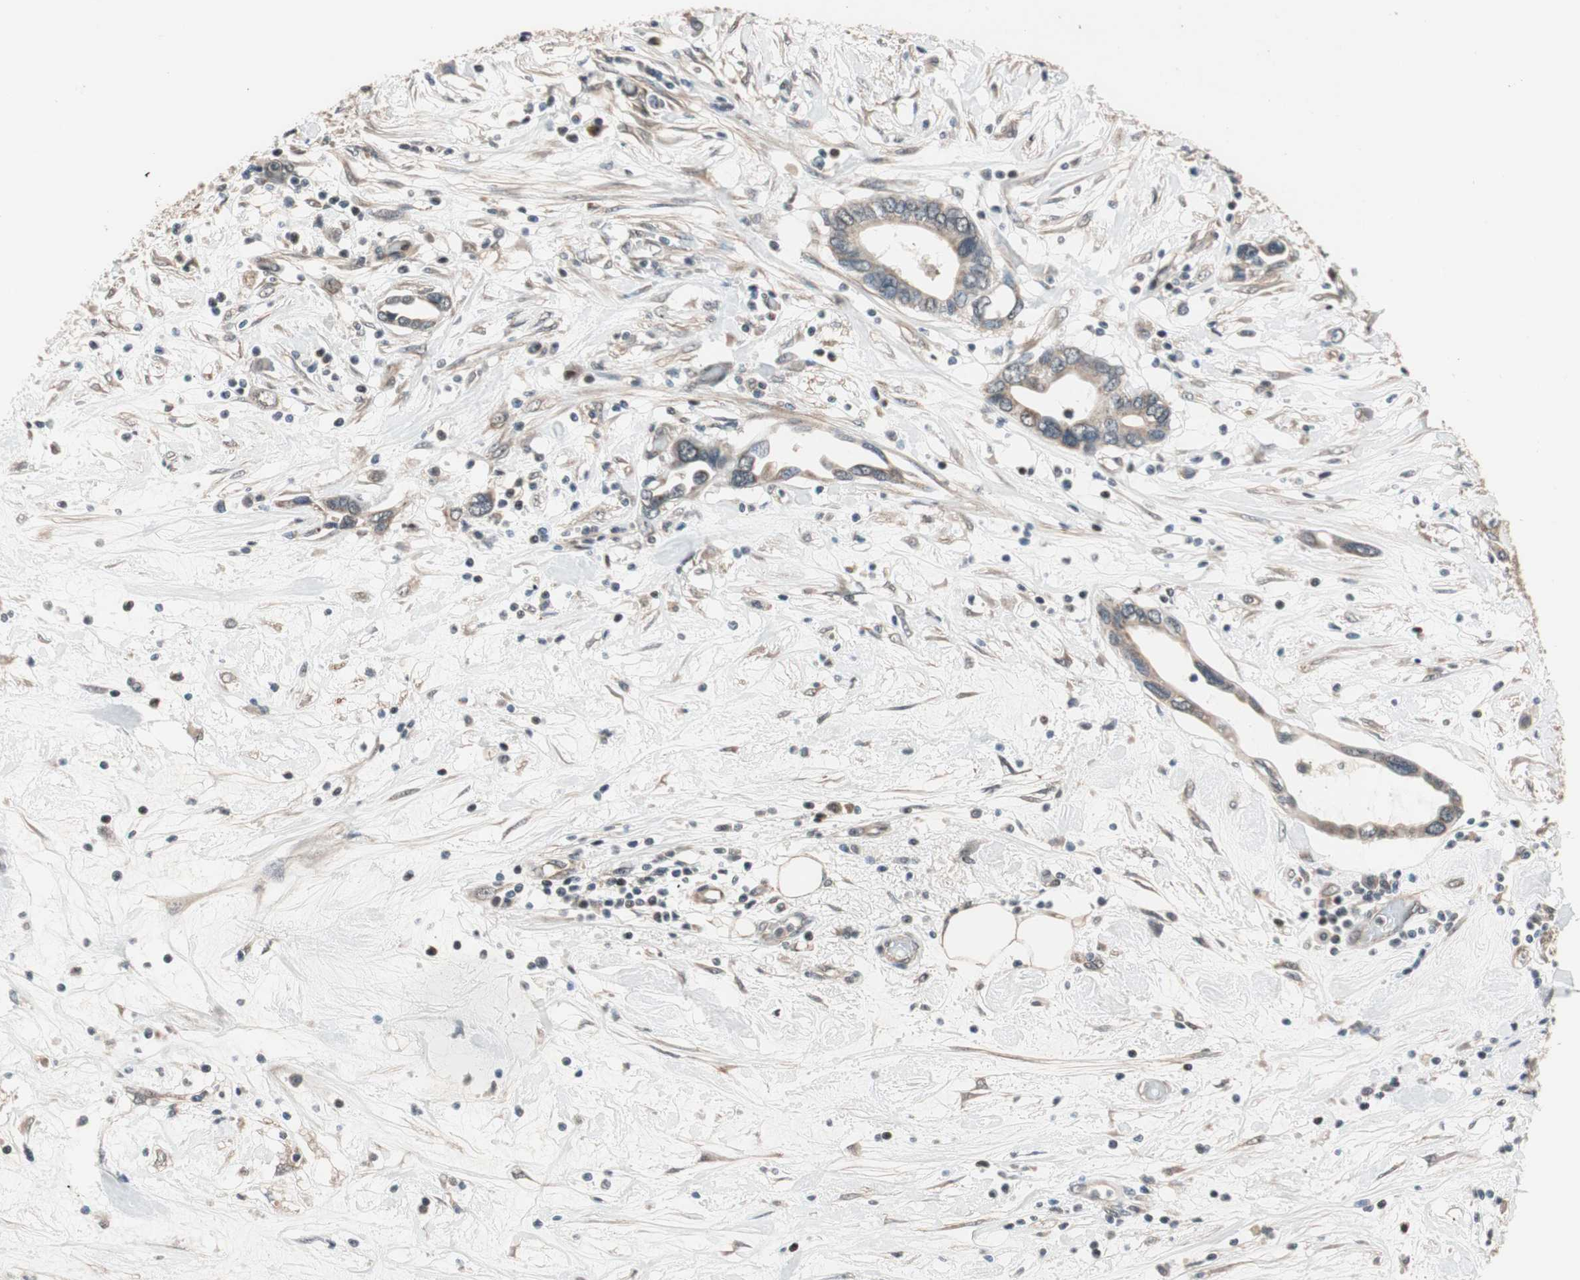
{"staining": {"intensity": "moderate", "quantity": ">75%", "location": "cytoplasmic/membranous"}, "tissue": "pancreatic cancer", "cell_type": "Tumor cells", "image_type": "cancer", "snomed": [{"axis": "morphology", "description": "Adenocarcinoma, NOS"}, {"axis": "topography", "description": "Pancreas"}], "caption": "A brown stain shows moderate cytoplasmic/membranous positivity of a protein in human adenocarcinoma (pancreatic) tumor cells.", "gene": "HECW1", "patient": {"sex": "female", "age": 57}}